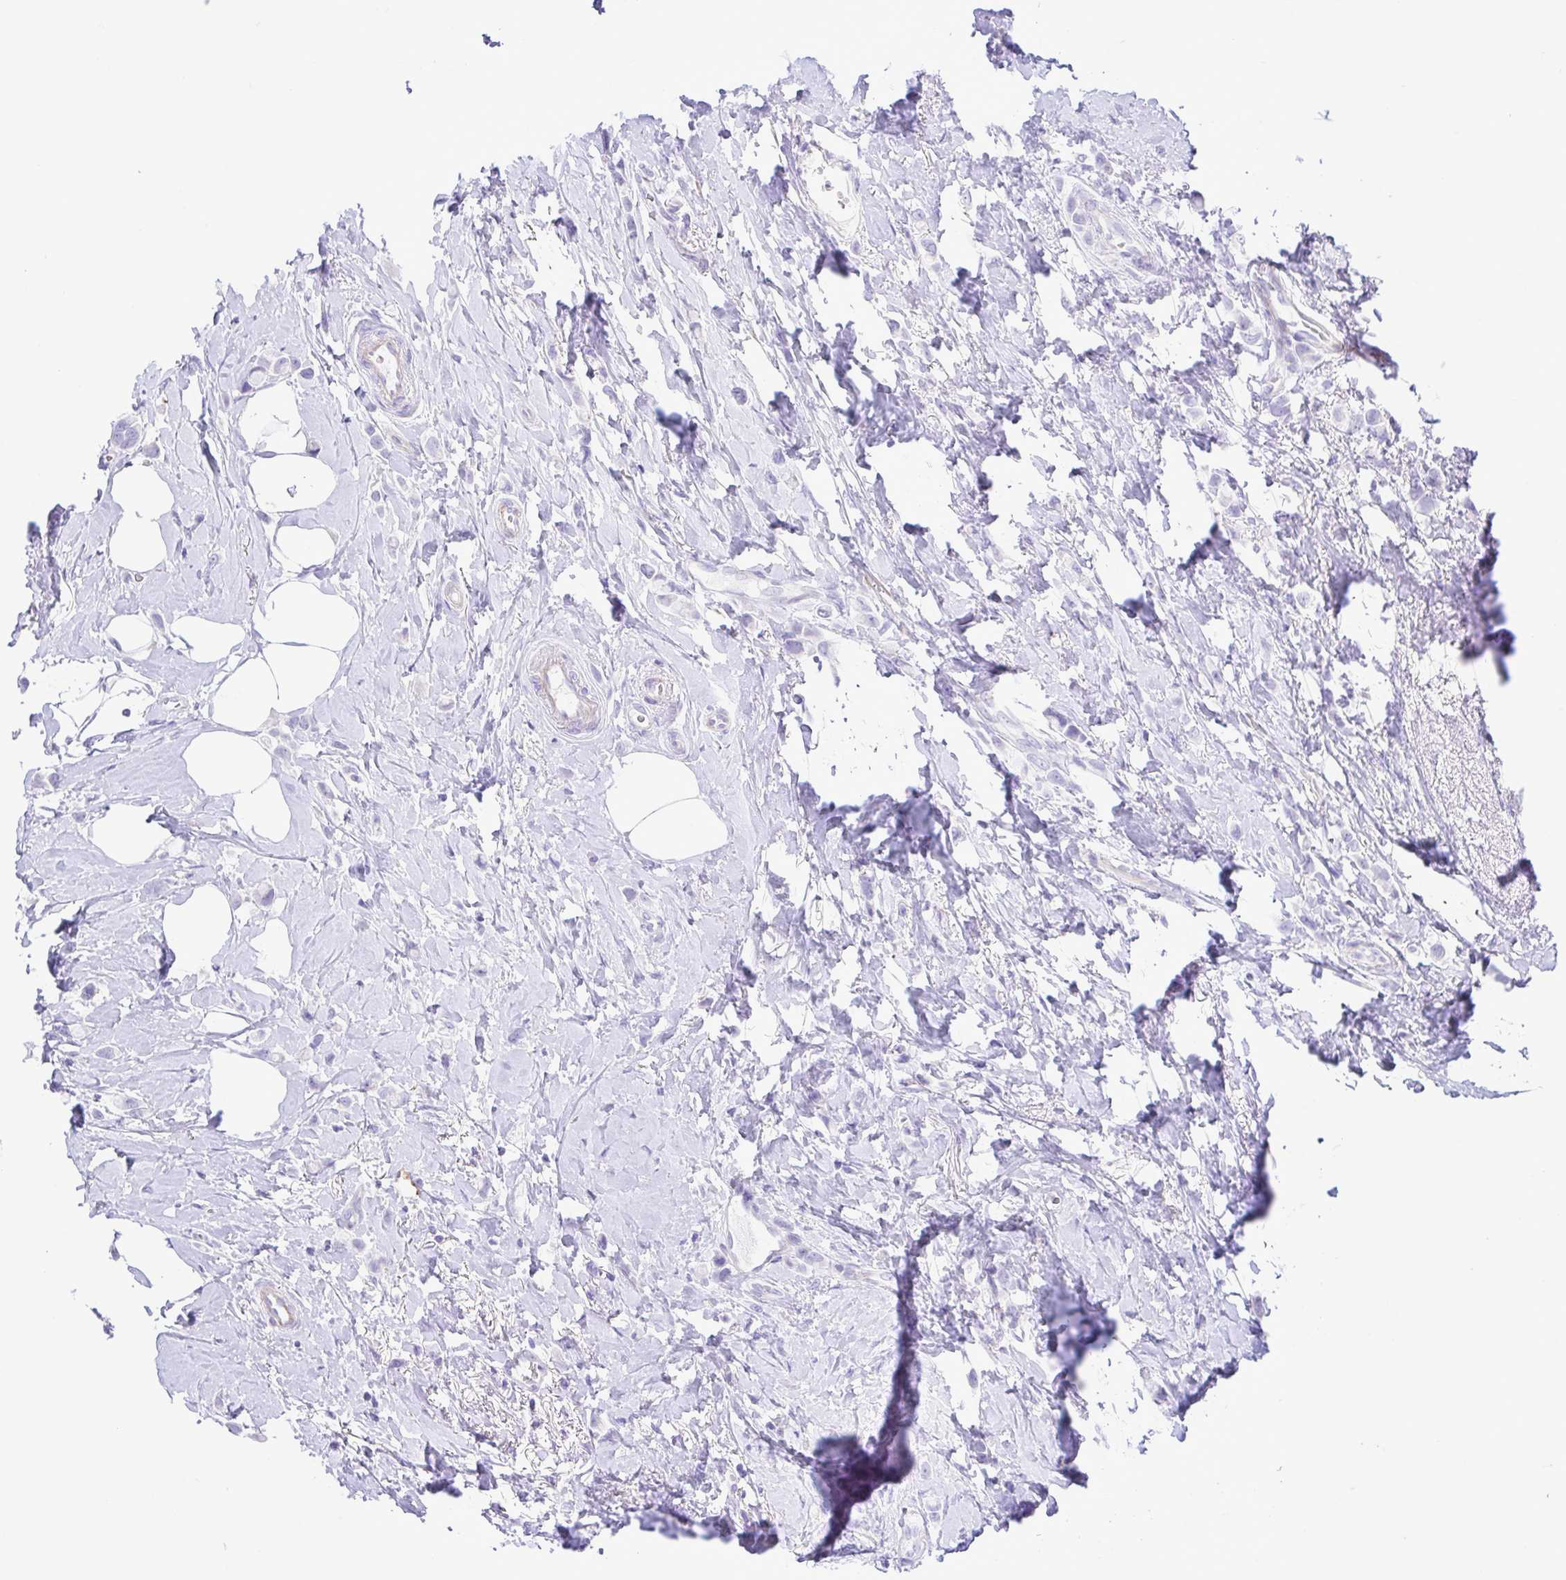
{"staining": {"intensity": "negative", "quantity": "none", "location": "none"}, "tissue": "breast cancer", "cell_type": "Tumor cells", "image_type": "cancer", "snomed": [{"axis": "morphology", "description": "Lobular carcinoma"}, {"axis": "topography", "description": "Breast"}], "caption": "High magnification brightfield microscopy of breast cancer stained with DAB (3,3'-diaminobenzidine) (brown) and counterstained with hematoxylin (blue): tumor cells show no significant expression.", "gene": "GPR182", "patient": {"sex": "female", "age": 66}}